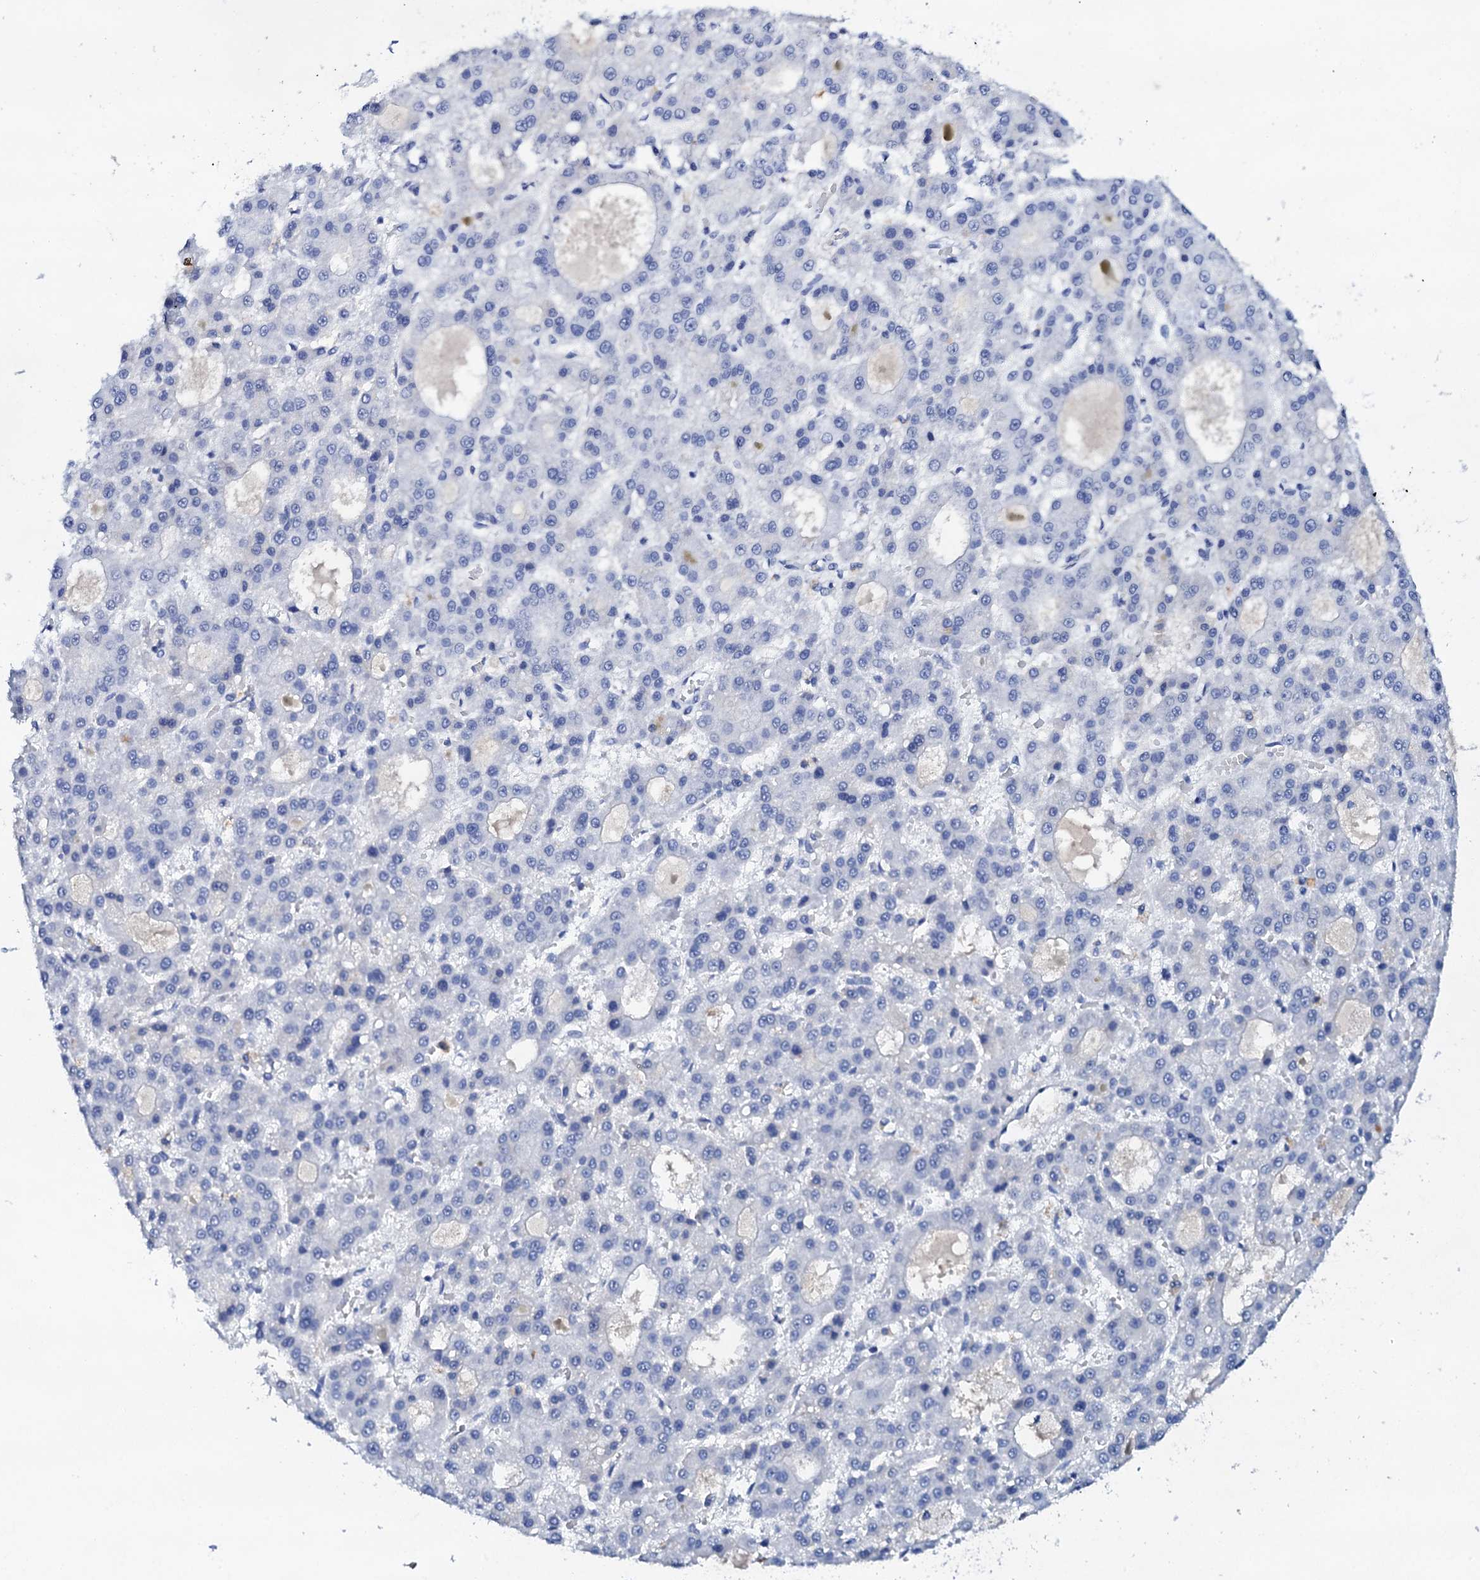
{"staining": {"intensity": "negative", "quantity": "none", "location": "none"}, "tissue": "liver cancer", "cell_type": "Tumor cells", "image_type": "cancer", "snomed": [{"axis": "morphology", "description": "Carcinoma, Hepatocellular, NOS"}, {"axis": "topography", "description": "Liver"}], "caption": "High power microscopy histopathology image of an immunohistochemistry (IHC) photomicrograph of liver cancer, revealing no significant staining in tumor cells.", "gene": "FBXL16", "patient": {"sex": "male", "age": 70}}